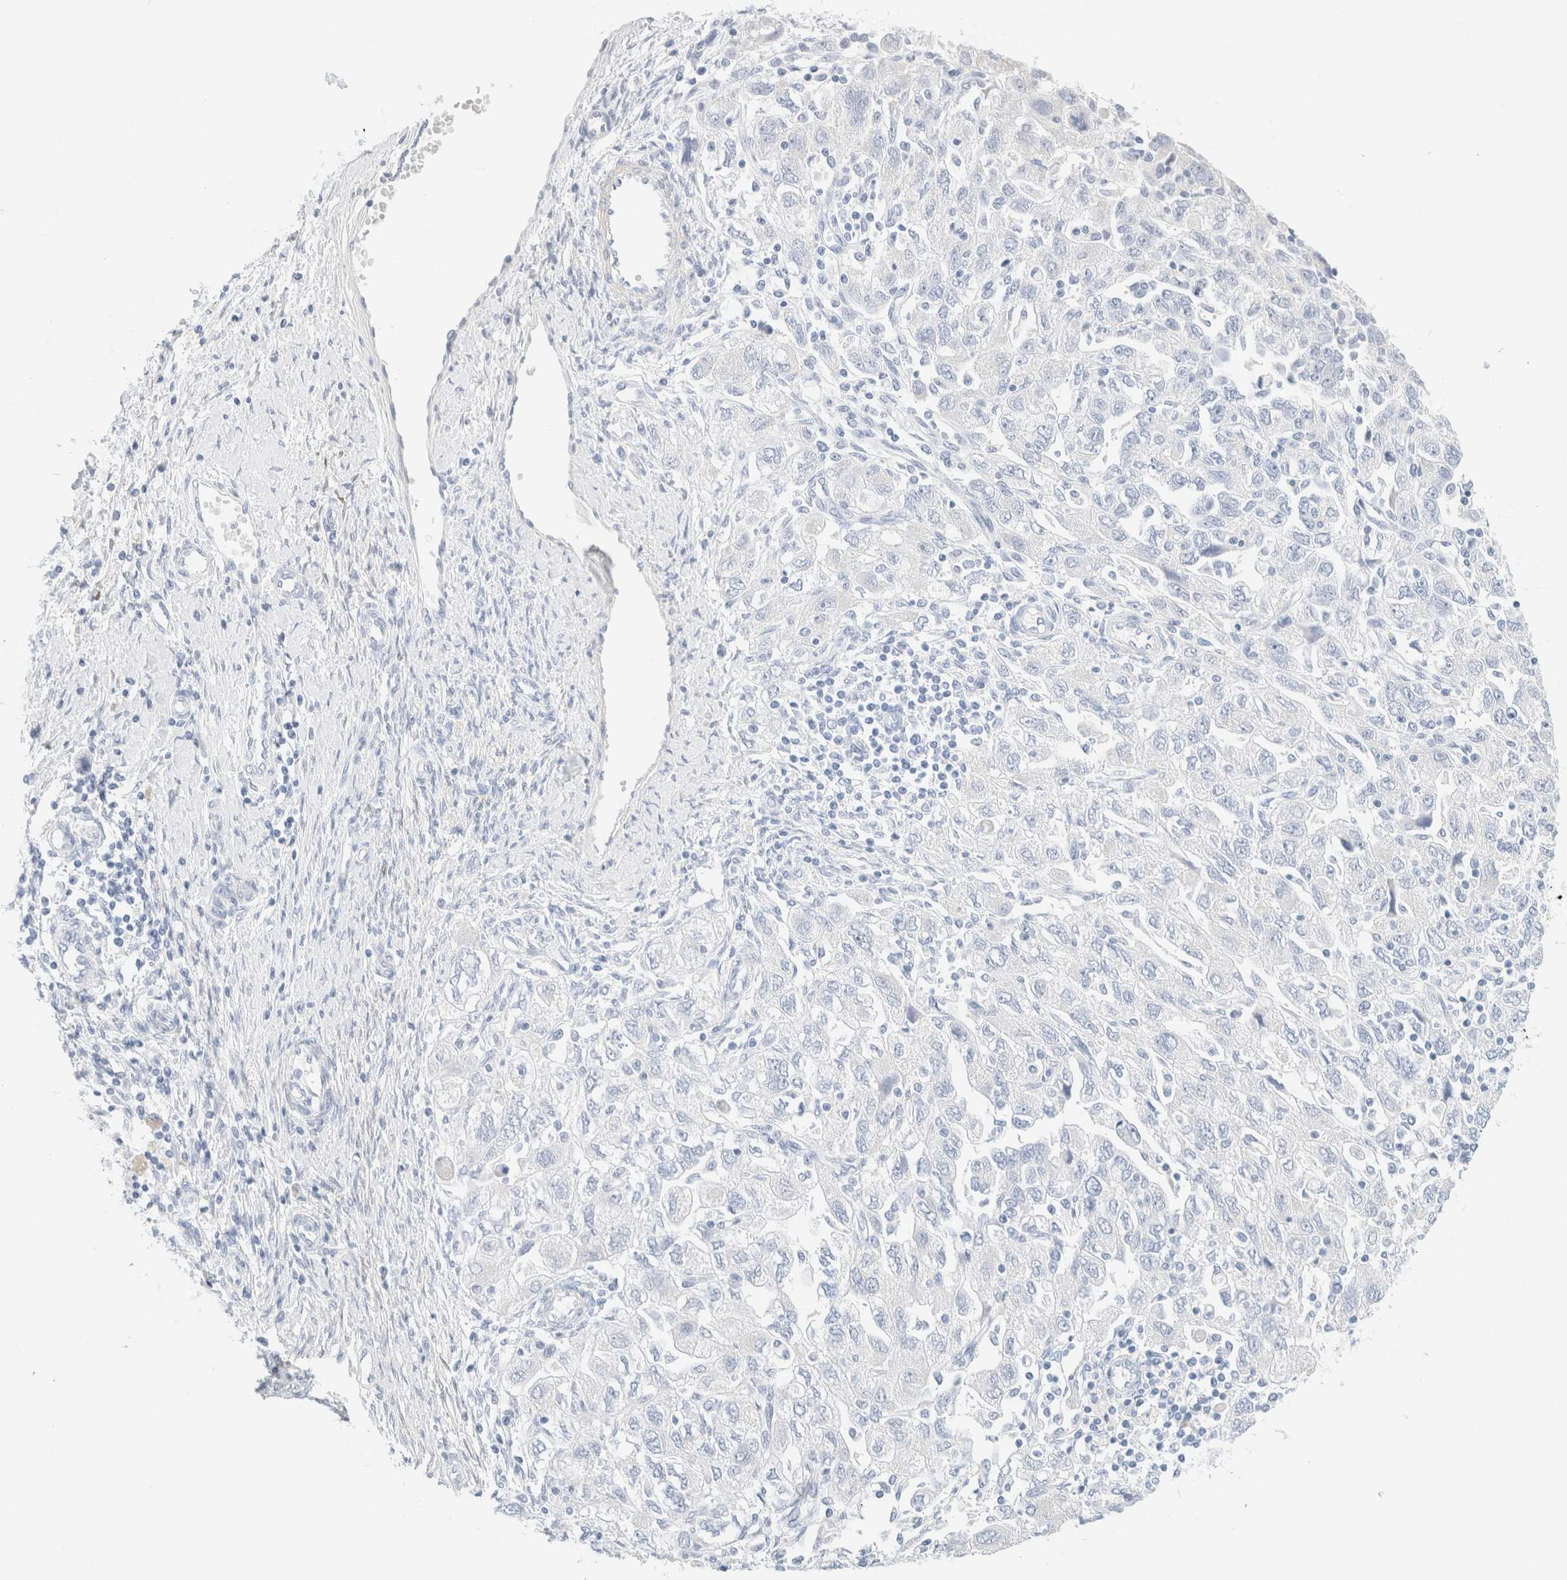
{"staining": {"intensity": "negative", "quantity": "none", "location": "none"}, "tissue": "ovarian cancer", "cell_type": "Tumor cells", "image_type": "cancer", "snomed": [{"axis": "morphology", "description": "Carcinoma, NOS"}, {"axis": "morphology", "description": "Cystadenocarcinoma, serous, NOS"}, {"axis": "topography", "description": "Ovary"}], "caption": "IHC of ovarian cancer (serous cystadenocarcinoma) shows no staining in tumor cells.", "gene": "DPYS", "patient": {"sex": "female", "age": 69}}